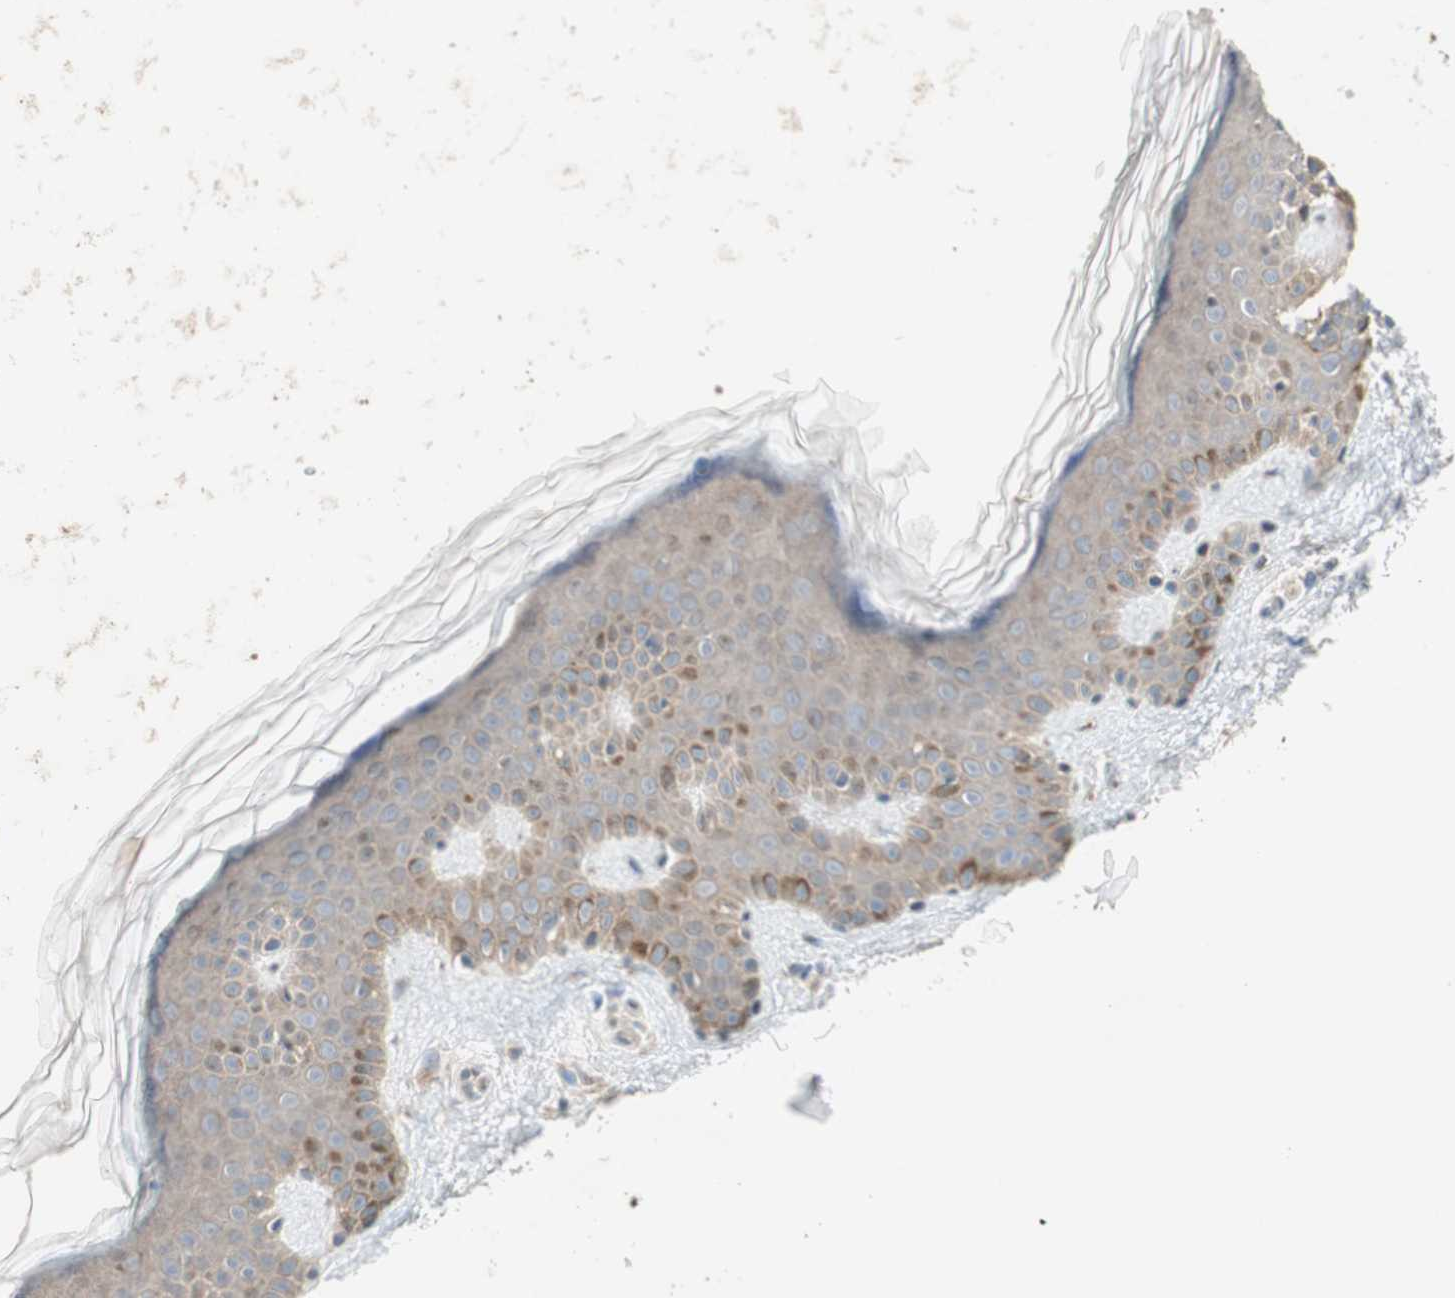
{"staining": {"intensity": "moderate", "quantity": ">75%", "location": "cytoplasmic/membranous"}, "tissue": "skin", "cell_type": "Fibroblasts", "image_type": "normal", "snomed": [{"axis": "morphology", "description": "Normal tissue, NOS"}, {"axis": "topography", "description": "Skin"}], "caption": "Skin stained with DAB (3,3'-diaminobenzidine) immunohistochemistry (IHC) exhibits medium levels of moderate cytoplasmic/membranous staining in about >75% of fibroblasts.", "gene": "RARRES1", "patient": {"sex": "male", "age": 67}}